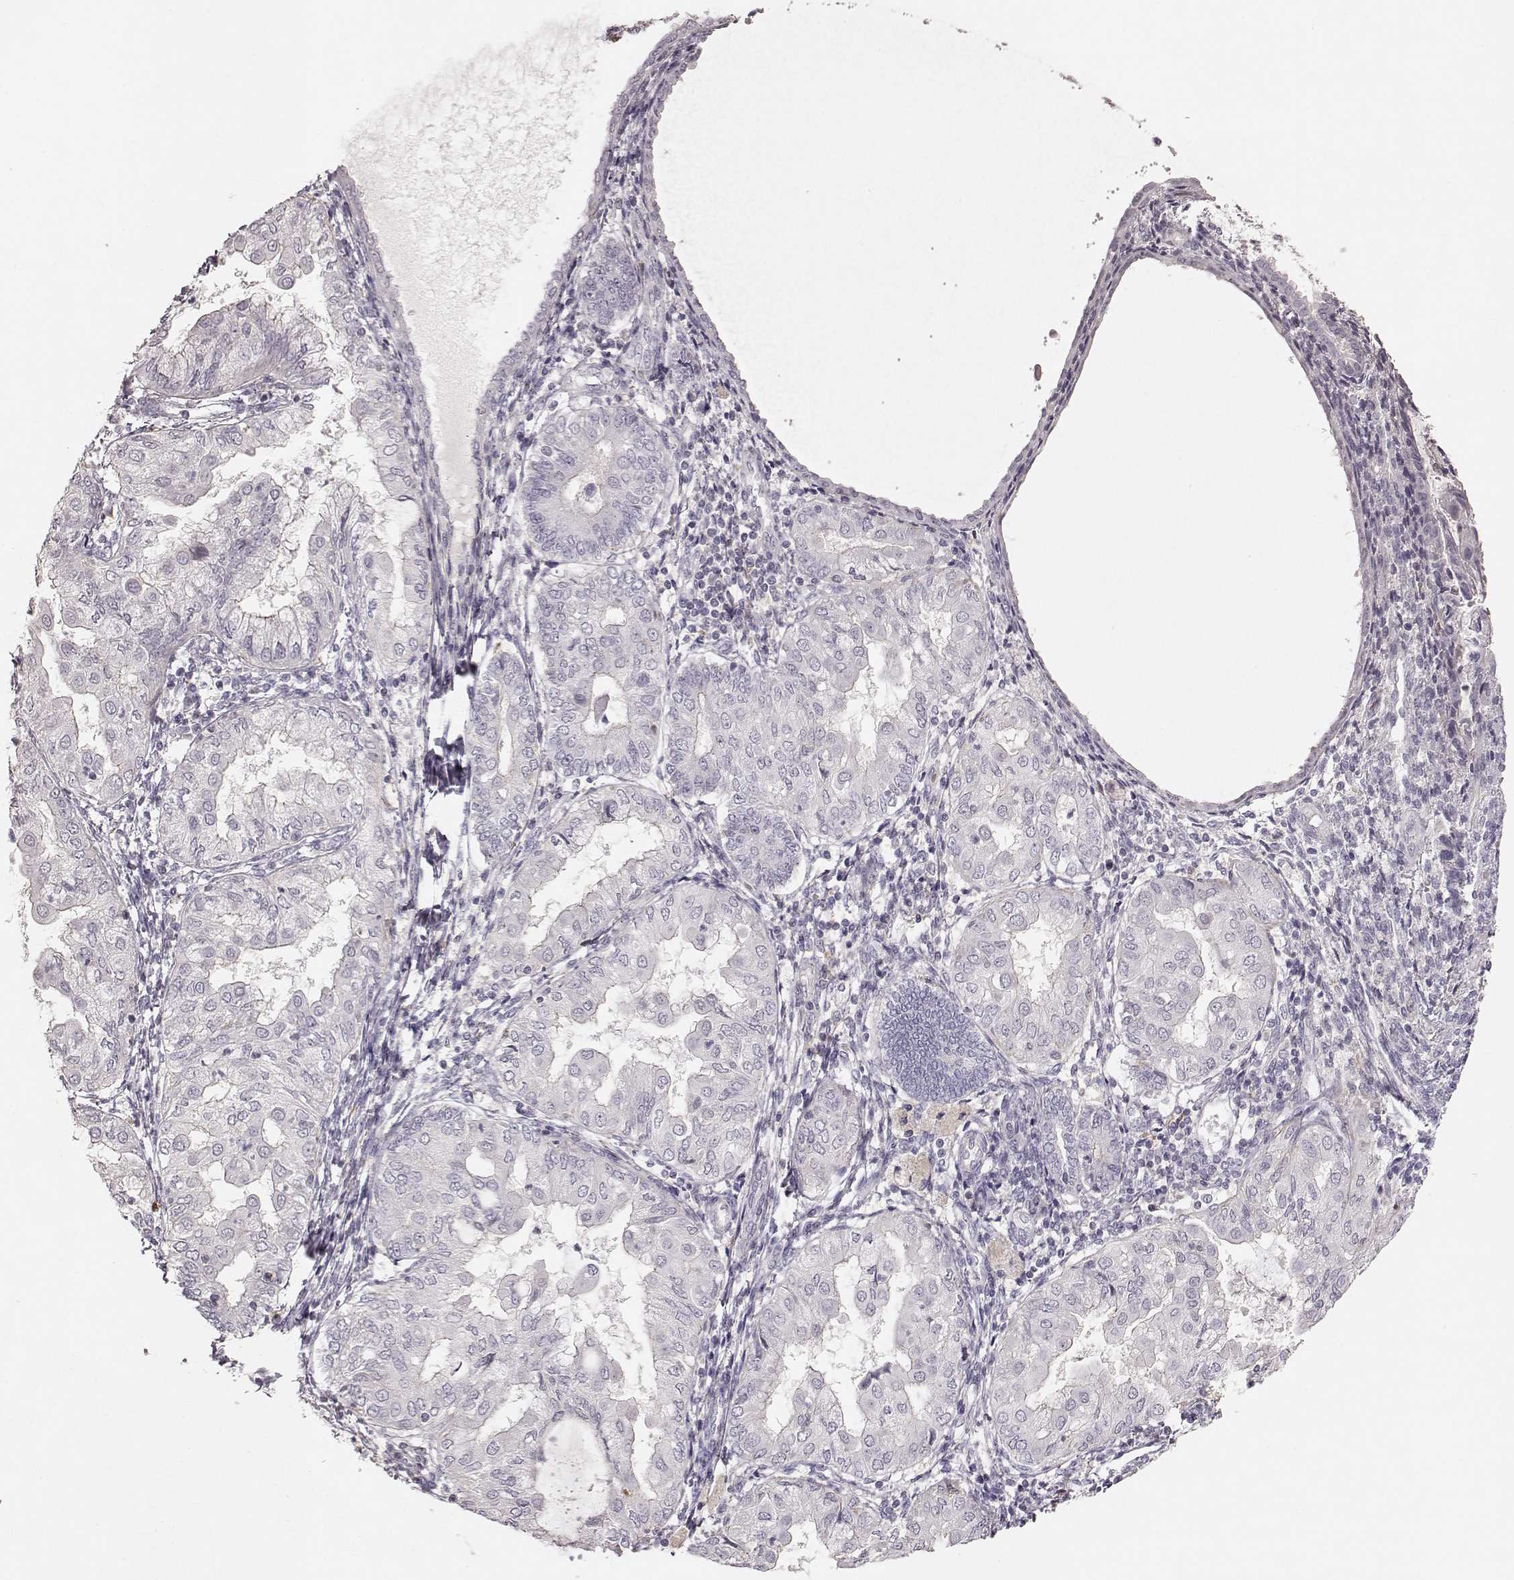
{"staining": {"intensity": "negative", "quantity": "none", "location": "none"}, "tissue": "endometrial cancer", "cell_type": "Tumor cells", "image_type": "cancer", "snomed": [{"axis": "morphology", "description": "Adenocarcinoma, NOS"}, {"axis": "topography", "description": "Endometrium"}], "caption": "This is an immunohistochemistry image of human endometrial cancer. There is no staining in tumor cells.", "gene": "PRLHR", "patient": {"sex": "female", "age": 68}}